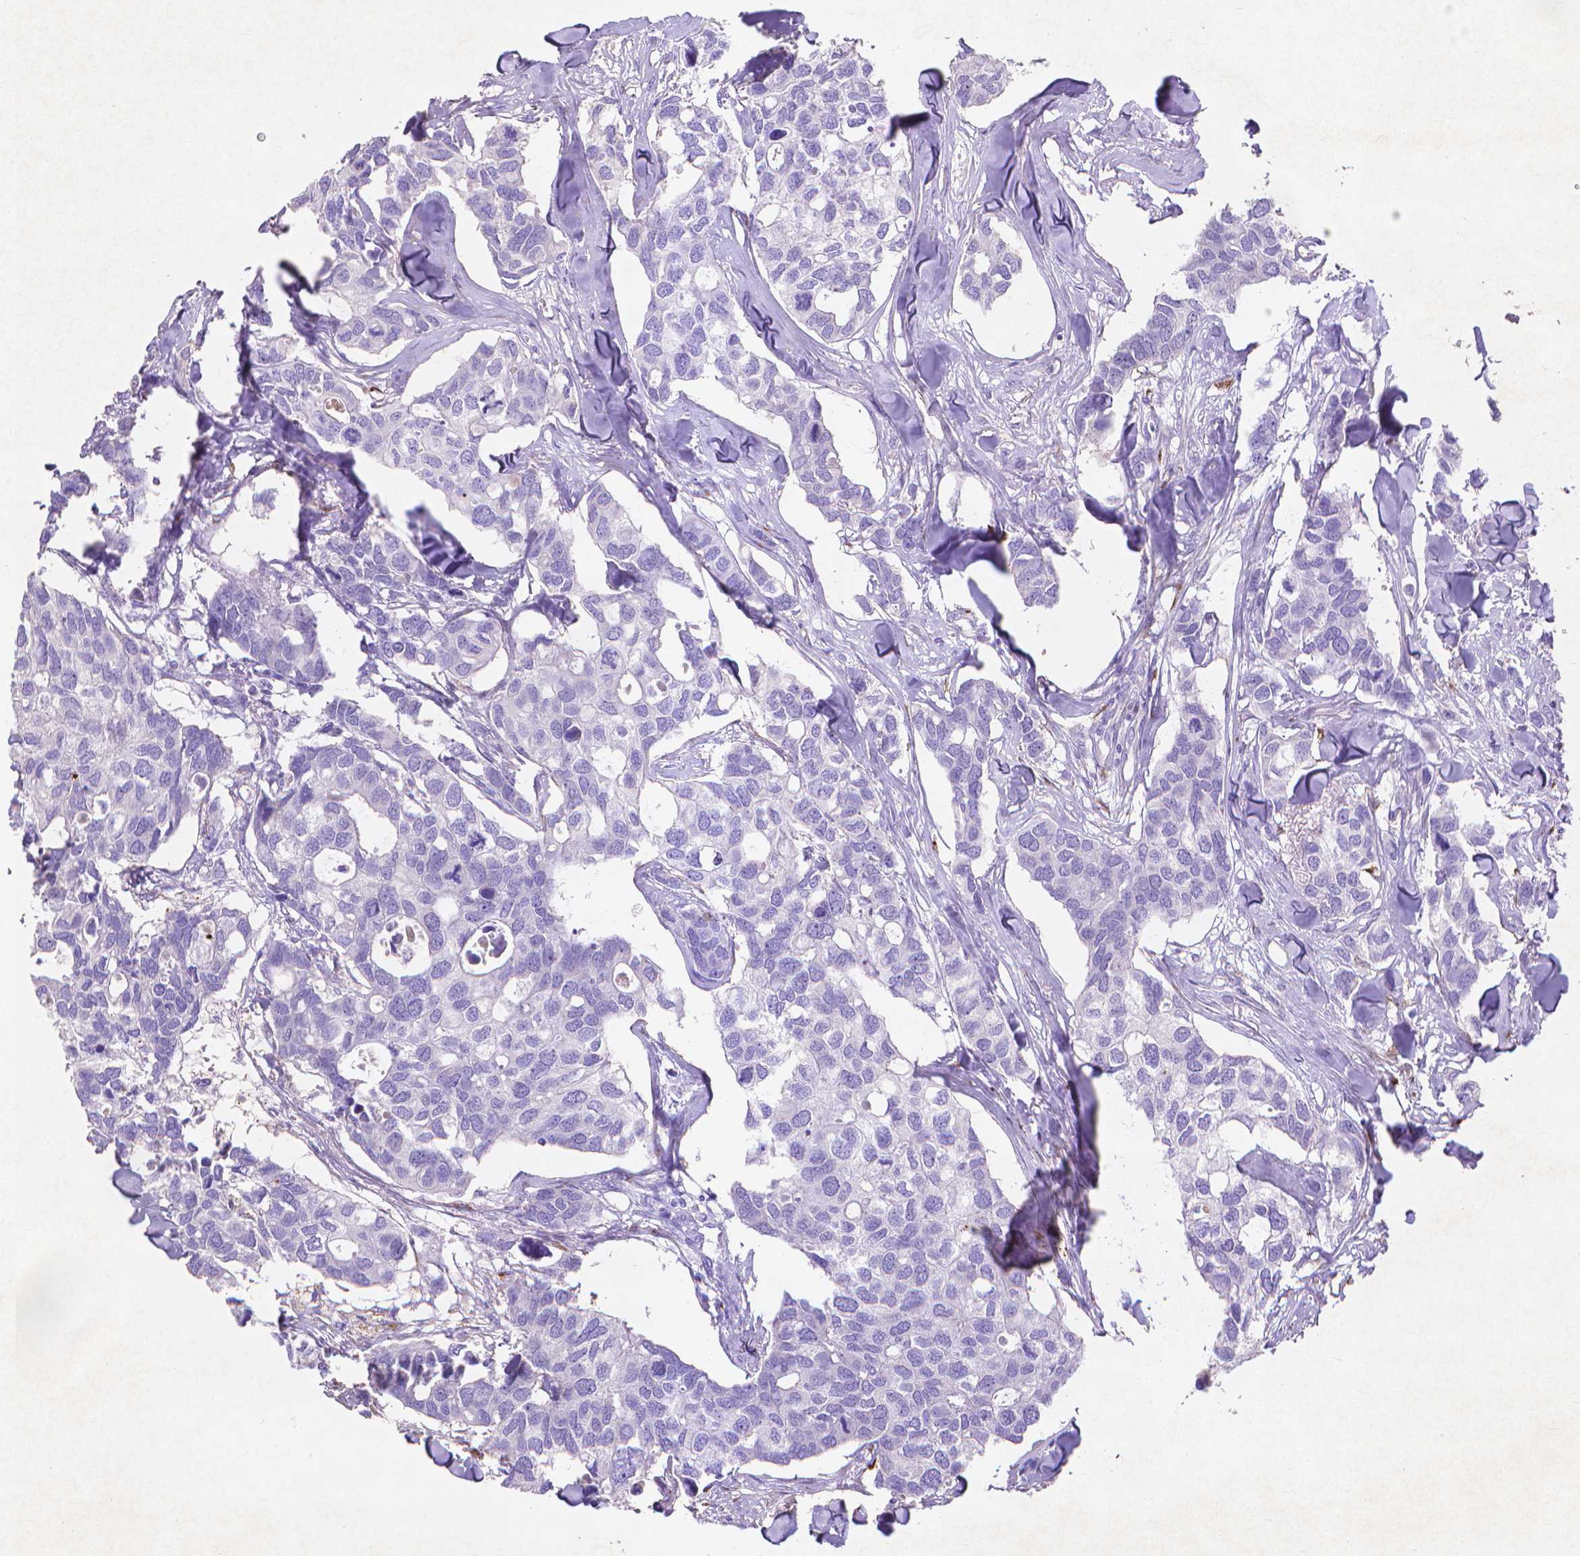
{"staining": {"intensity": "negative", "quantity": "none", "location": "none"}, "tissue": "breast cancer", "cell_type": "Tumor cells", "image_type": "cancer", "snomed": [{"axis": "morphology", "description": "Duct carcinoma"}, {"axis": "topography", "description": "Breast"}], "caption": "Micrograph shows no protein expression in tumor cells of breast invasive ductal carcinoma tissue.", "gene": "MMP11", "patient": {"sex": "female", "age": 83}}